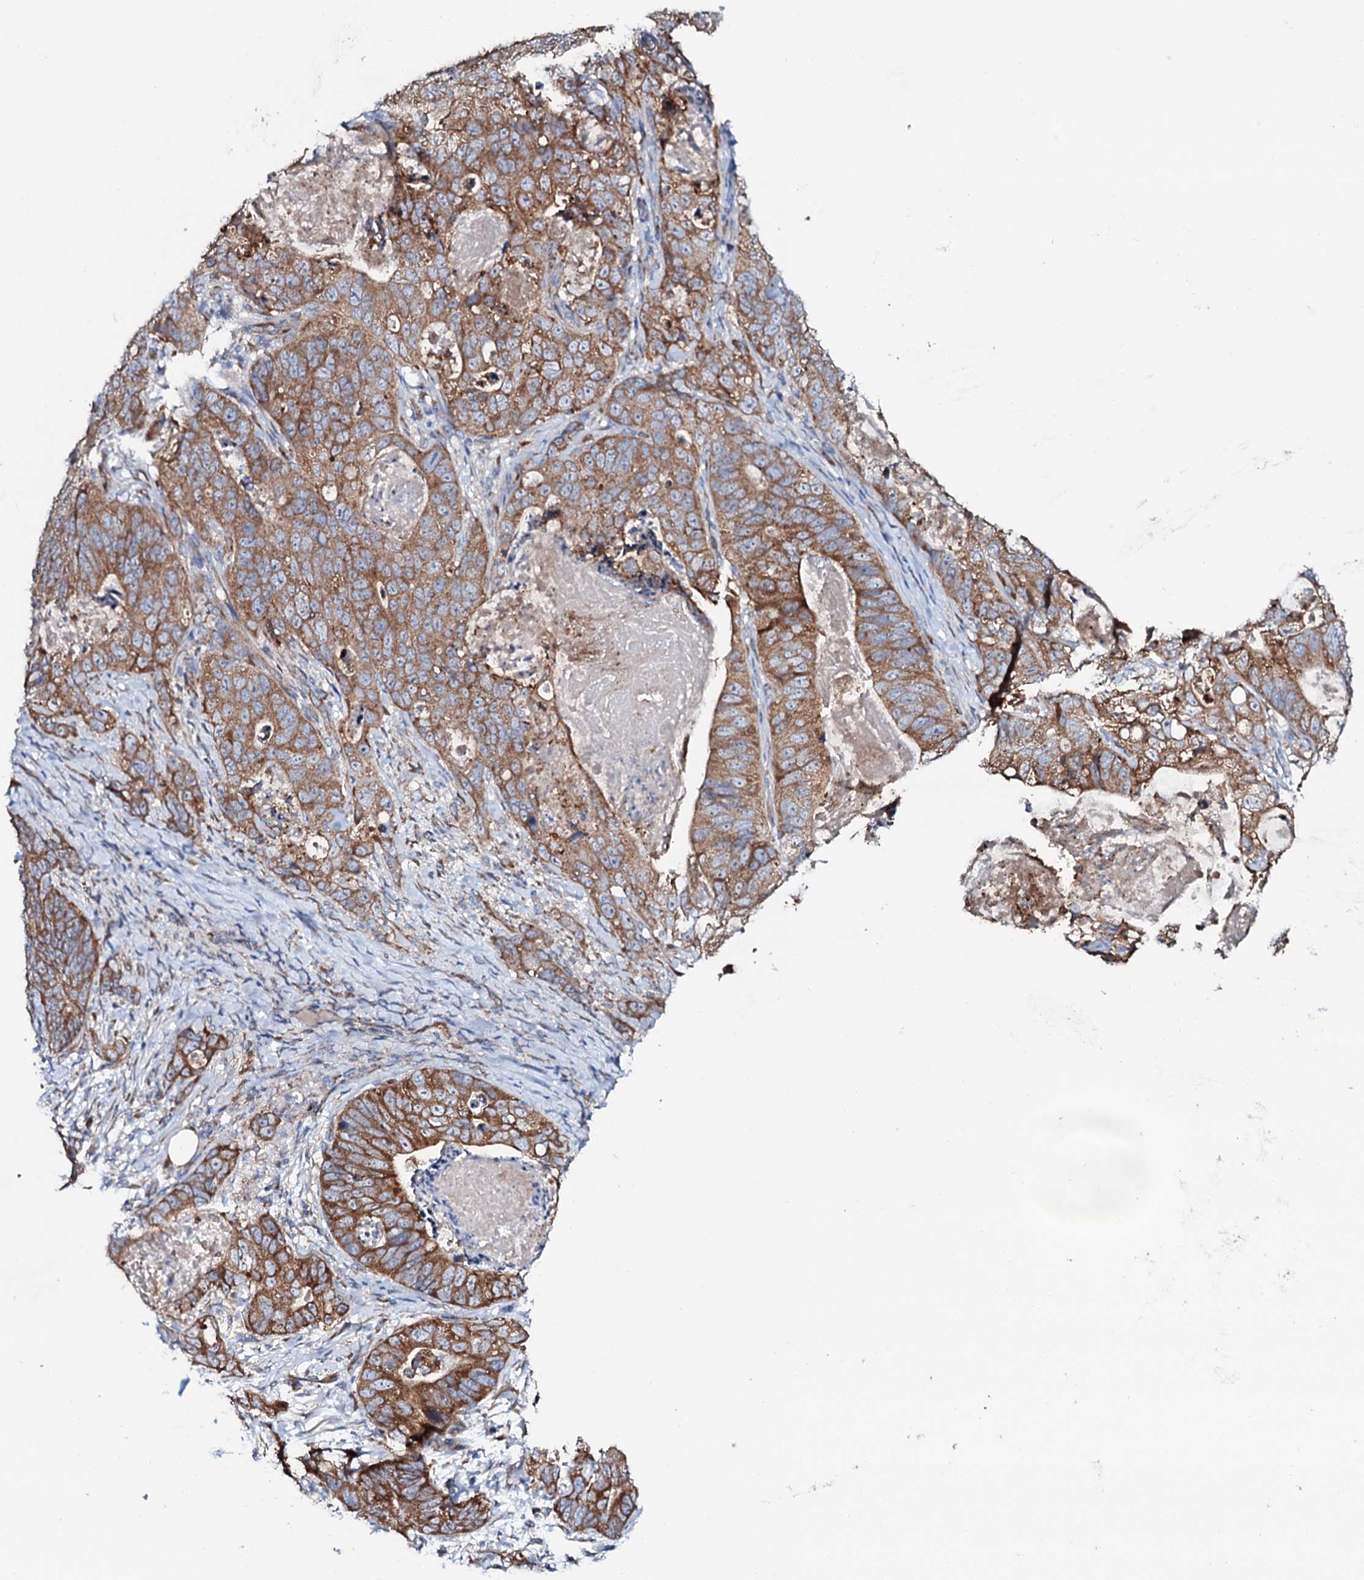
{"staining": {"intensity": "moderate", "quantity": ">75%", "location": "cytoplasmic/membranous"}, "tissue": "stomach cancer", "cell_type": "Tumor cells", "image_type": "cancer", "snomed": [{"axis": "morphology", "description": "Normal tissue, NOS"}, {"axis": "morphology", "description": "Adenocarcinoma, NOS"}, {"axis": "topography", "description": "Stomach"}], "caption": "Stomach cancer stained with a protein marker exhibits moderate staining in tumor cells.", "gene": "STARD13", "patient": {"sex": "female", "age": 89}}